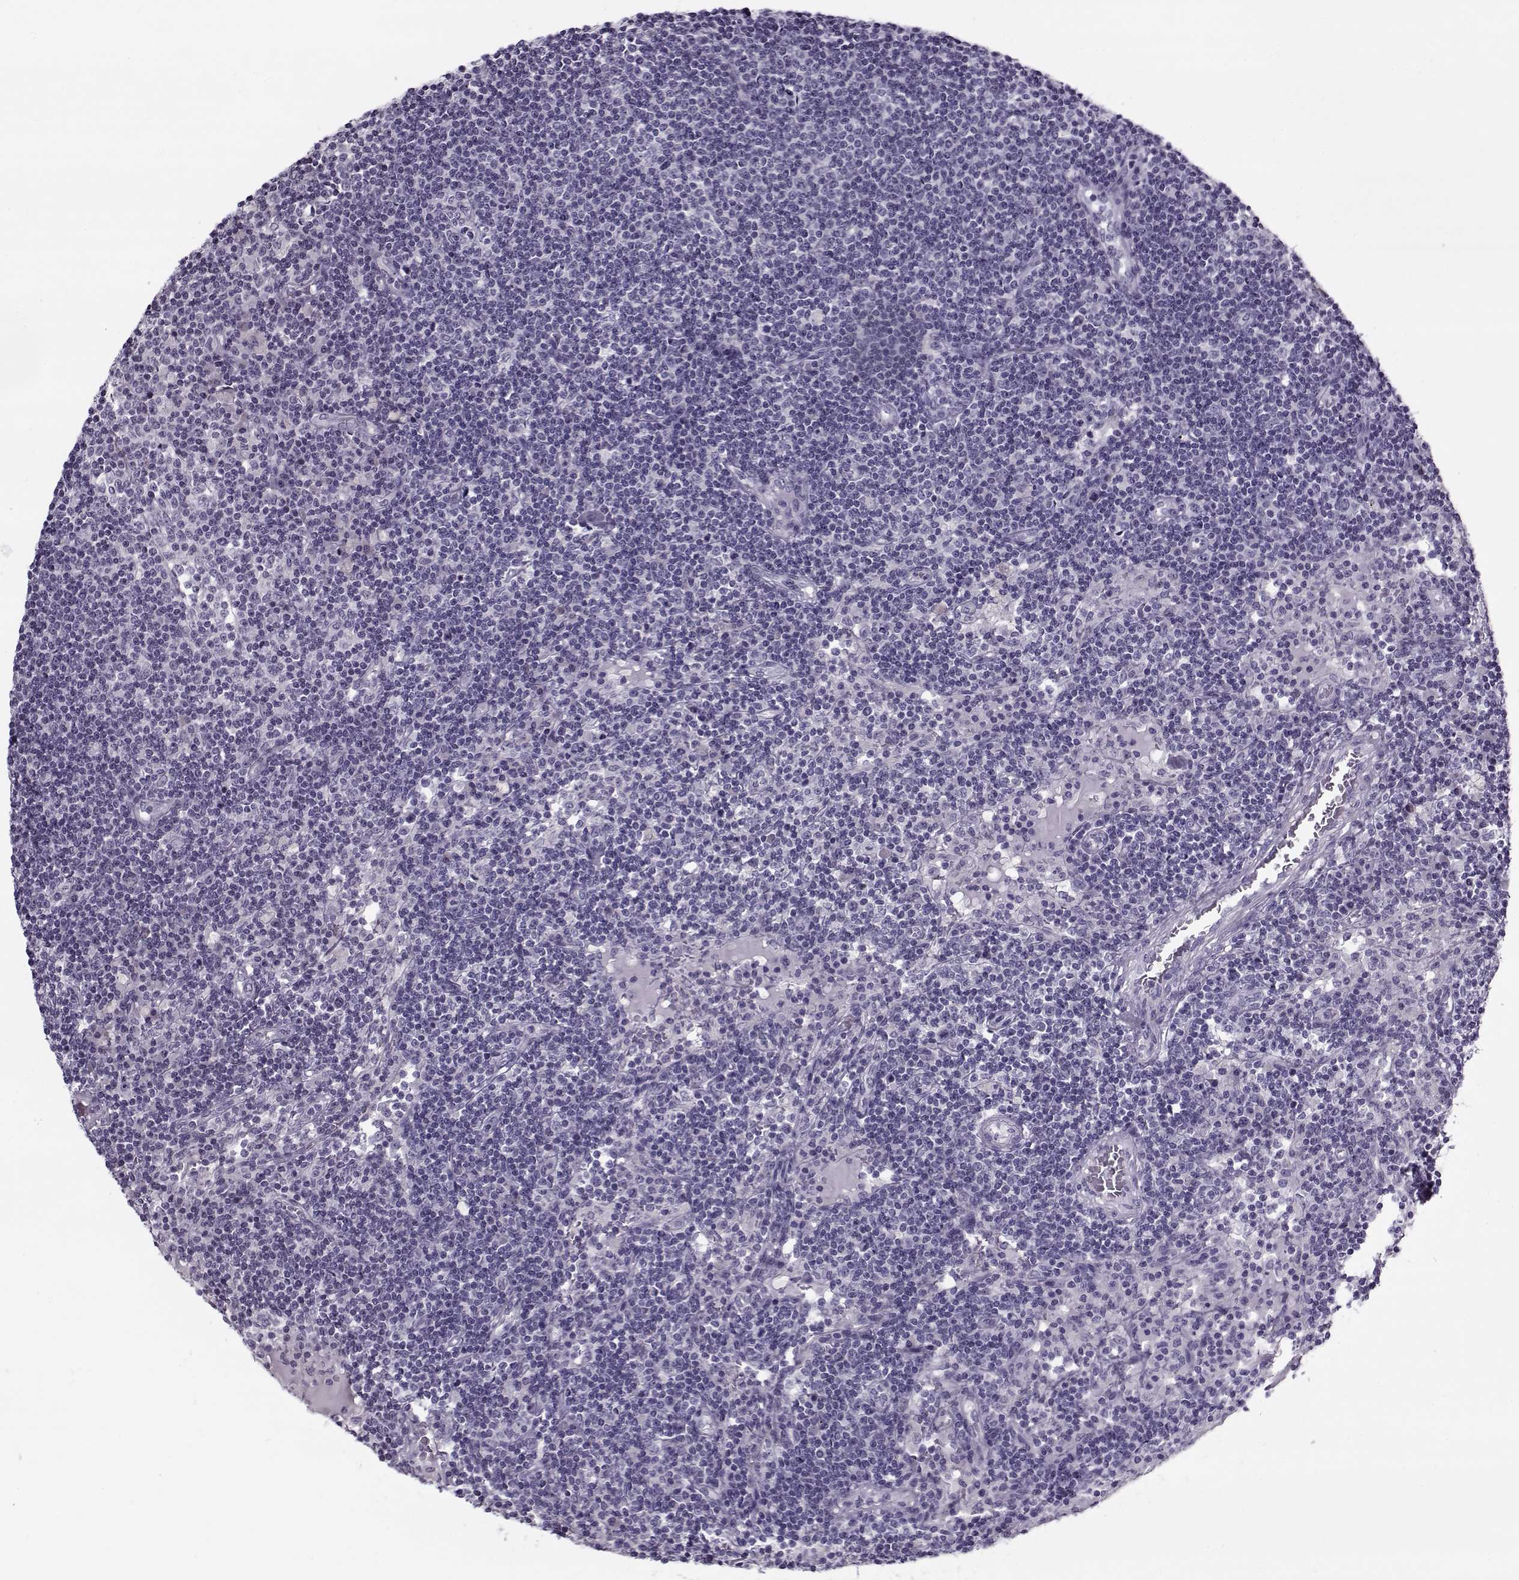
{"staining": {"intensity": "negative", "quantity": "none", "location": "none"}, "tissue": "lymph node", "cell_type": "Germinal center cells", "image_type": "normal", "snomed": [{"axis": "morphology", "description": "Normal tissue, NOS"}, {"axis": "topography", "description": "Lymph node"}], "caption": "Immunohistochemistry image of benign lymph node: human lymph node stained with DAB reveals no significant protein expression in germinal center cells. (Stains: DAB IHC with hematoxylin counter stain, Microscopy: brightfield microscopy at high magnification).", "gene": "GAGE10", "patient": {"sex": "female", "age": 72}}